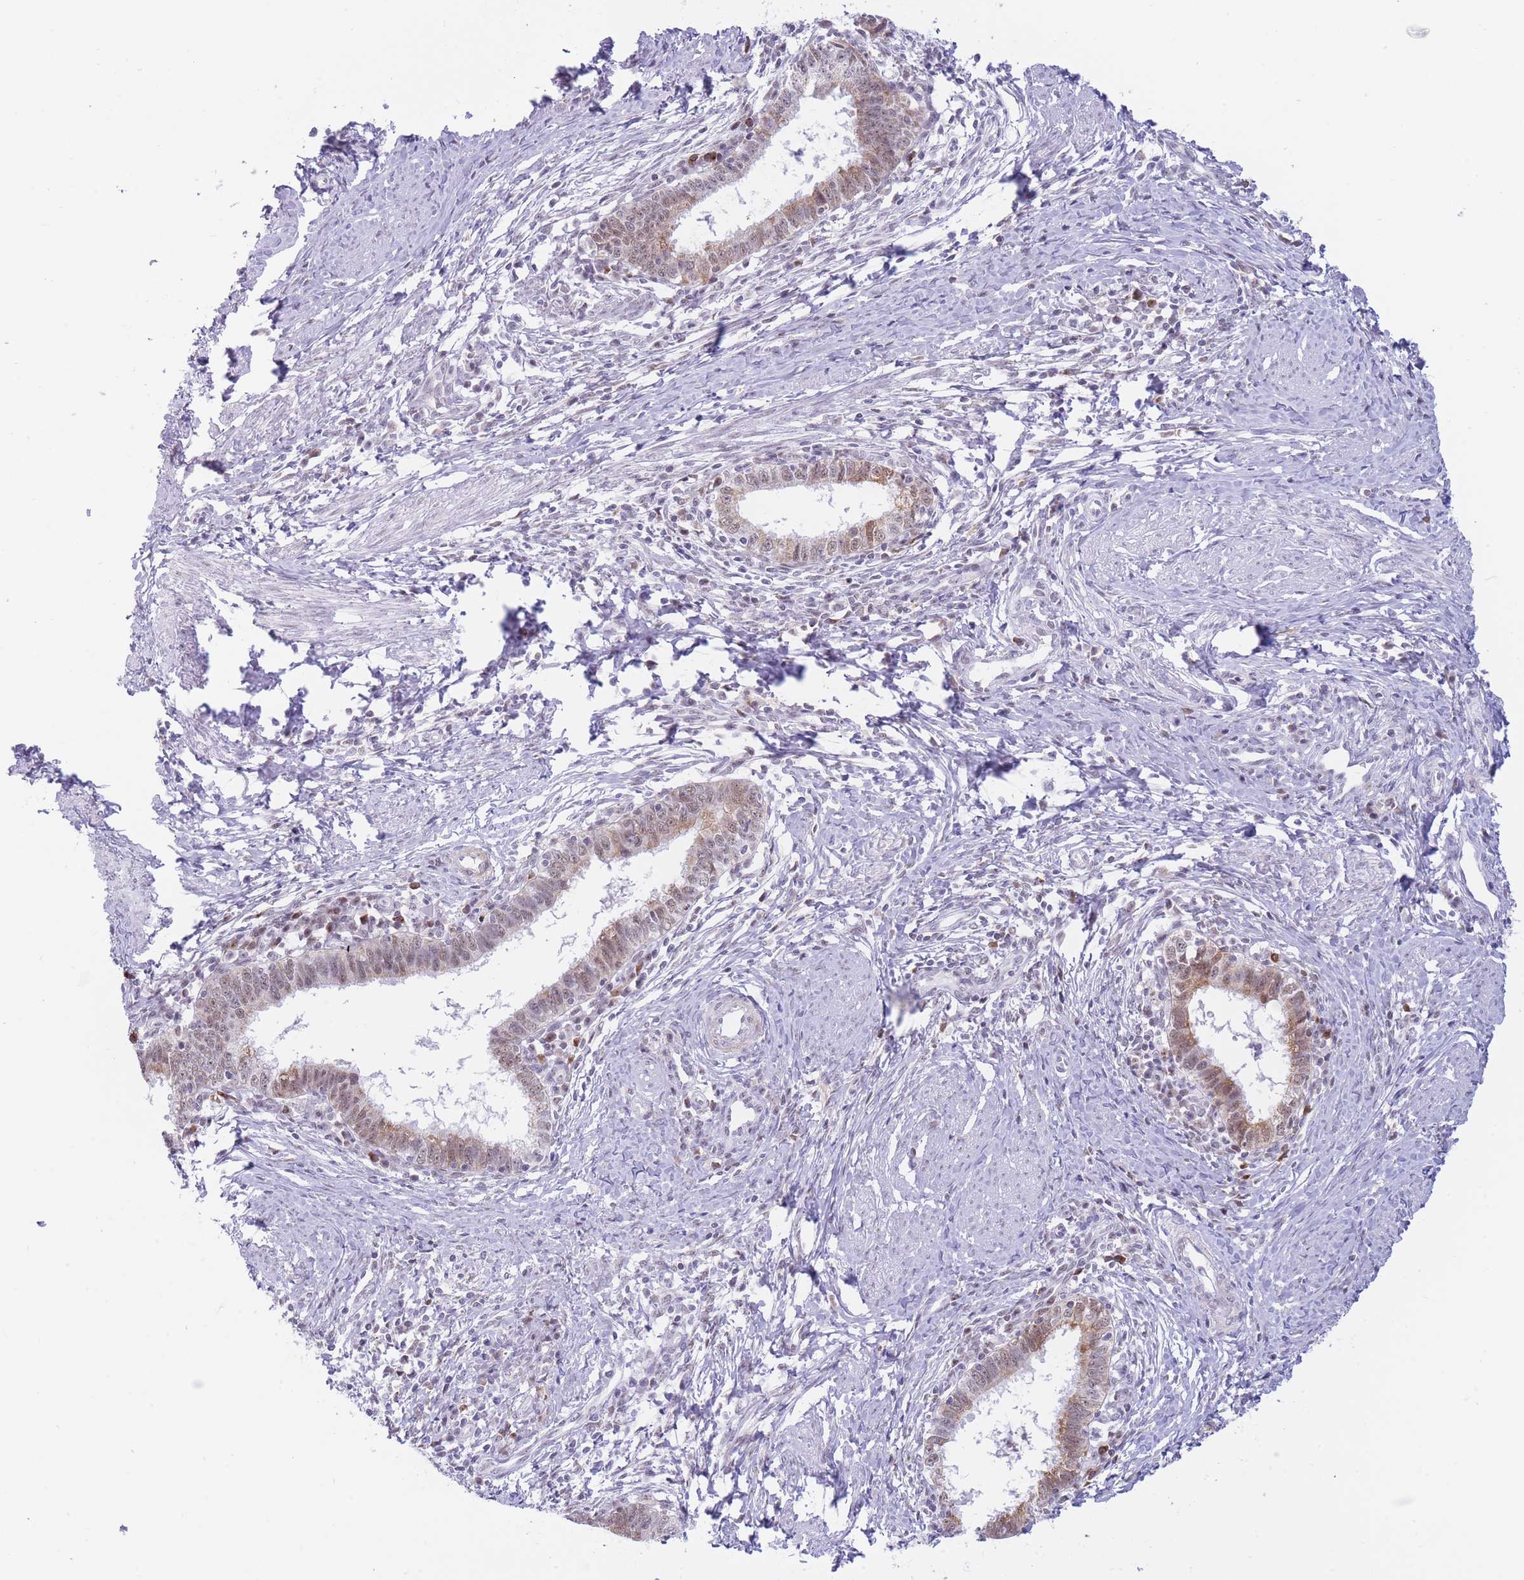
{"staining": {"intensity": "moderate", "quantity": "25%-75%", "location": "cytoplasmic/membranous,nuclear"}, "tissue": "cervical cancer", "cell_type": "Tumor cells", "image_type": "cancer", "snomed": [{"axis": "morphology", "description": "Adenocarcinoma, NOS"}, {"axis": "topography", "description": "Cervix"}], "caption": "High-magnification brightfield microscopy of cervical adenocarcinoma stained with DAB (brown) and counterstained with hematoxylin (blue). tumor cells exhibit moderate cytoplasmic/membranous and nuclear expression is appreciated in about25%-75% of cells.", "gene": "CYP2B6", "patient": {"sex": "female", "age": 36}}